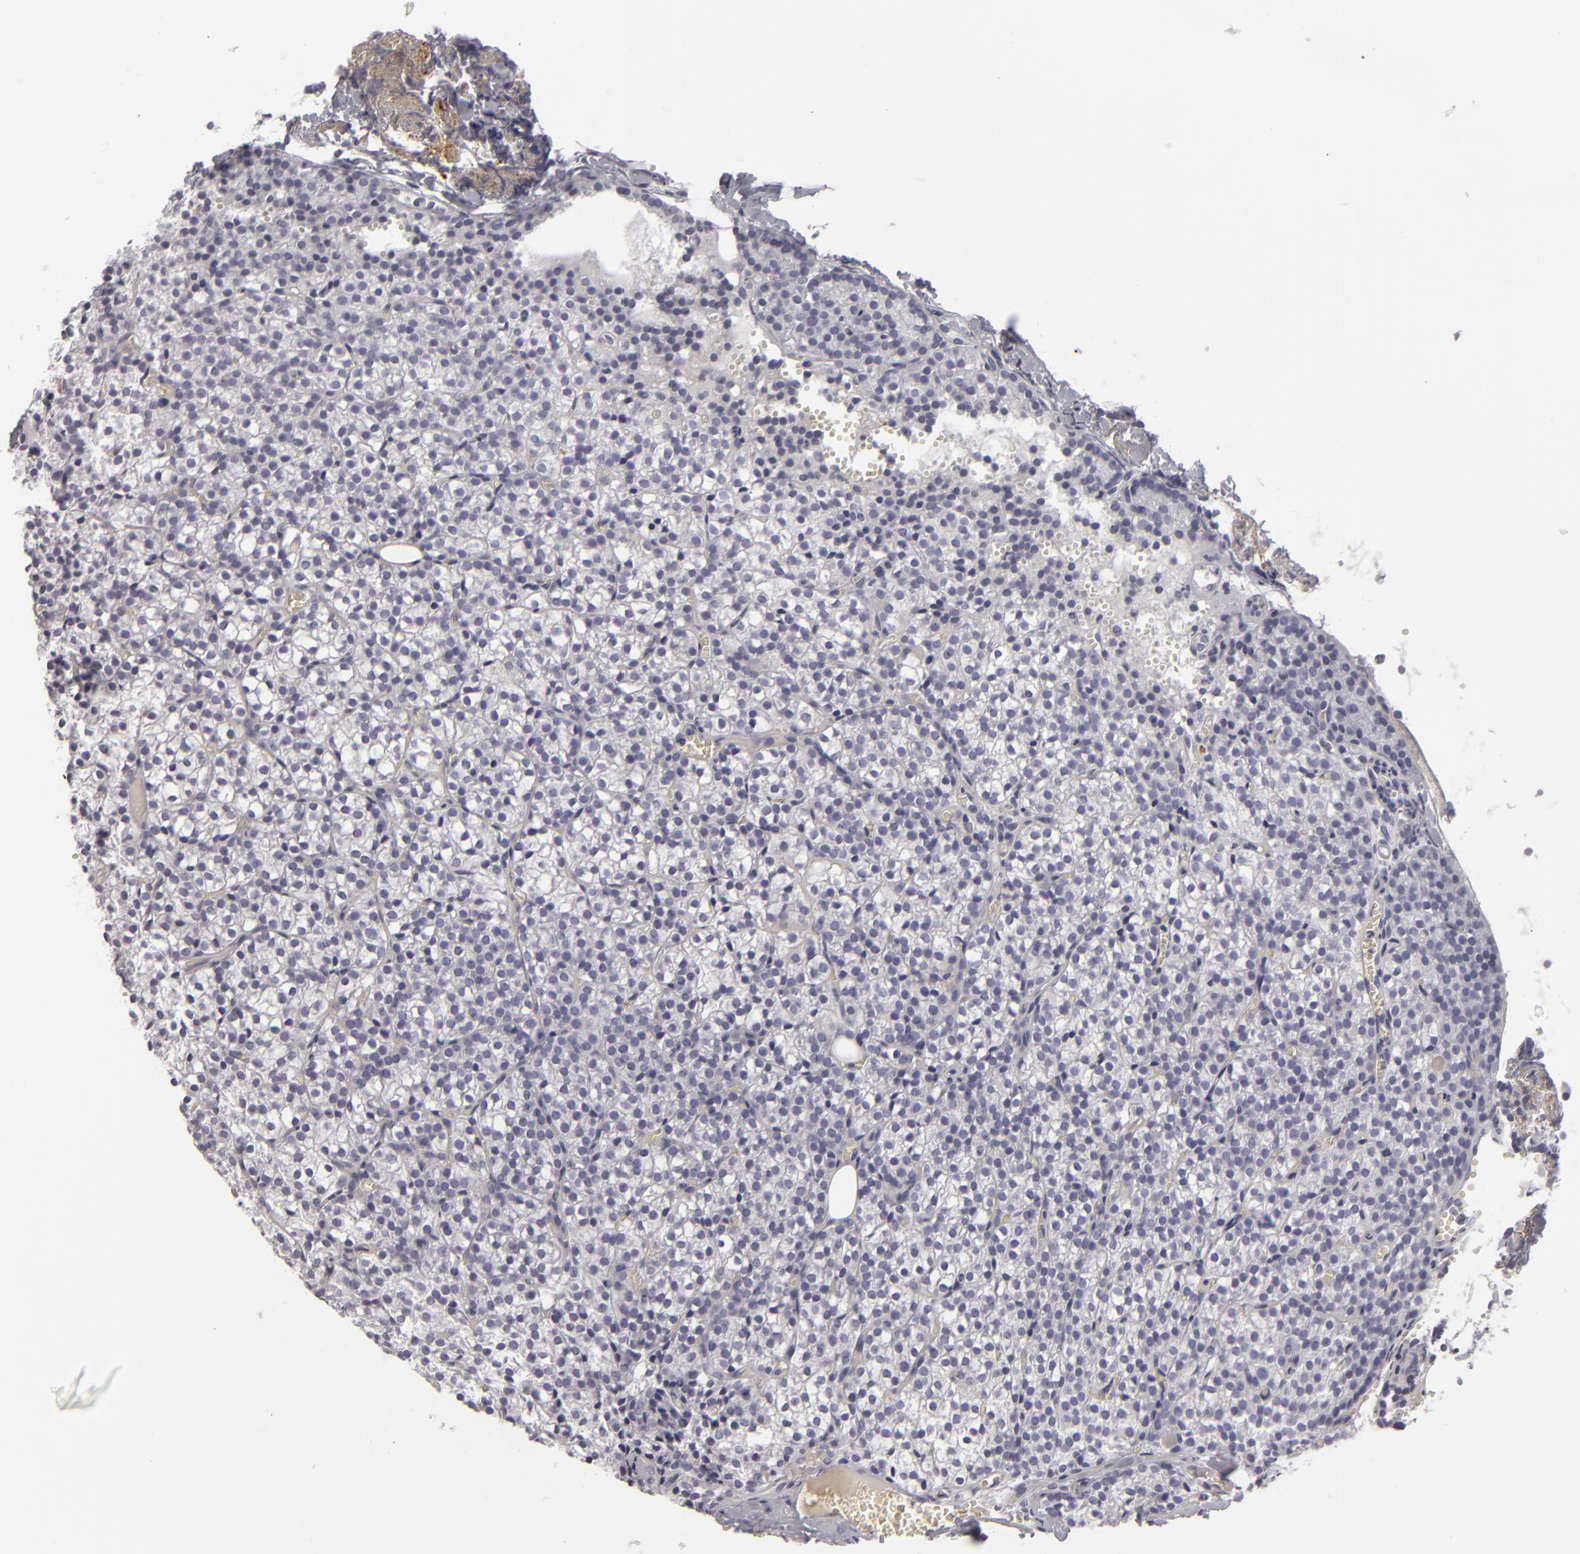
{"staining": {"intensity": "negative", "quantity": "none", "location": "none"}, "tissue": "parathyroid gland", "cell_type": "Glandular cells", "image_type": "normal", "snomed": [{"axis": "morphology", "description": "Normal tissue, NOS"}, {"axis": "topography", "description": "Parathyroid gland"}], "caption": "Immunohistochemical staining of unremarkable parathyroid gland shows no significant staining in glandular cells. Brightfield microscopy of immunohistochemistry stained with DAB (3,3'-diaminobenzidine) (brown) and hematoxylin (blue), captured at high magnification.", "gene": "C9", "patient": {"sex": "female", "age": 17}}